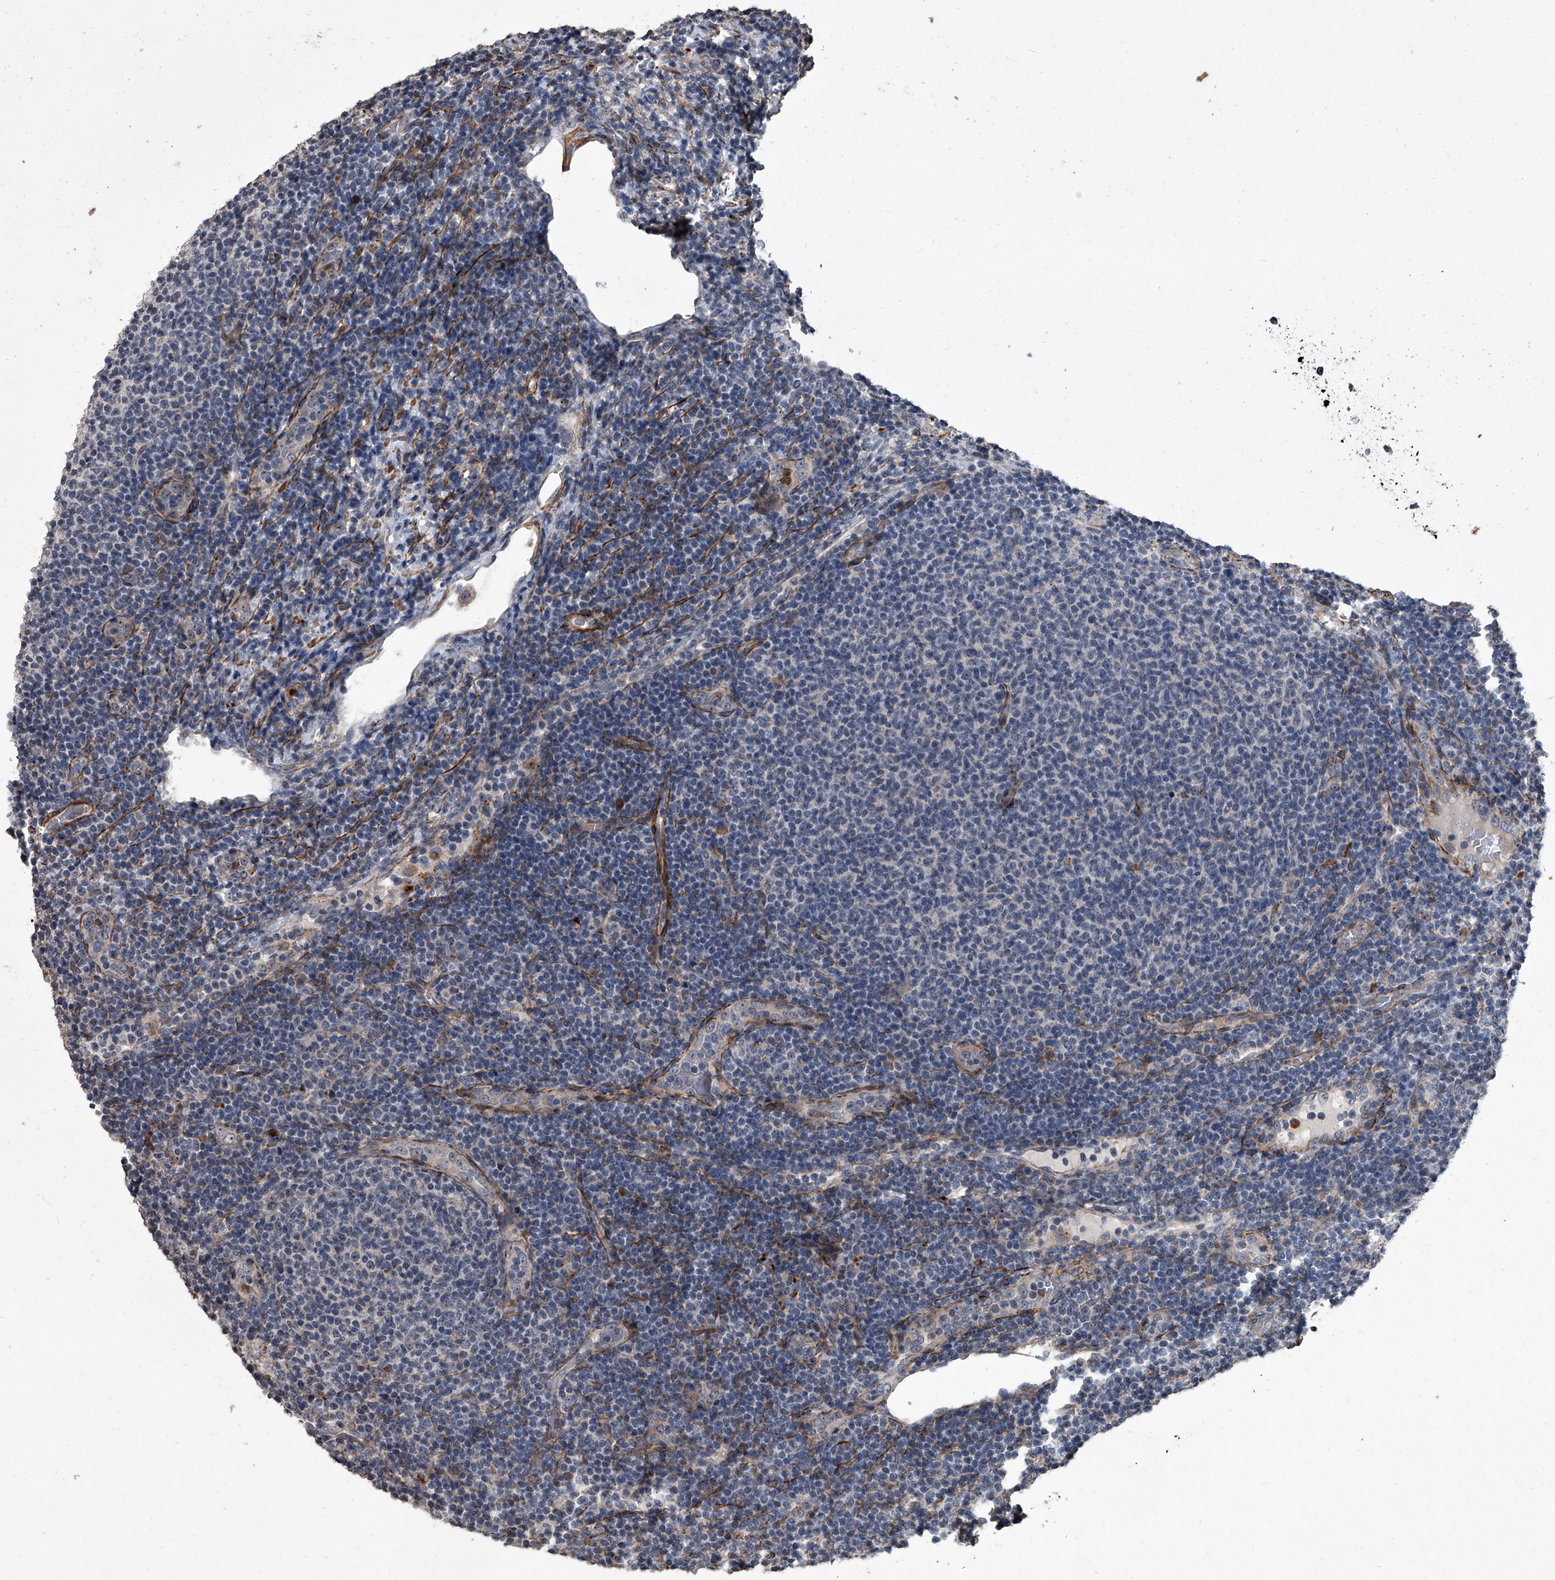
{"staining": {"intensity": "negative", "quantity": "none", "location": "none"}, "tissue": "lymphoma", "cell_type": "Tumor cells", "image_type": "cancer", "snomed": [{"axis": "morphology", "description": "Malignant lymphoma, non-Hodgkin's type, Low grade"}, {"axis": "topography", "description": "Lymph node"}], "caption": "Tumor cells are negative for brown protein staining in malignant lymphoma, non-Hodgkin's type (low-grade). (DAB immunohistochemistry (IHC) with hematoxylin counter stain).", "gene": "SIRT4", "patient": {"sex": "male", "age": 66}}